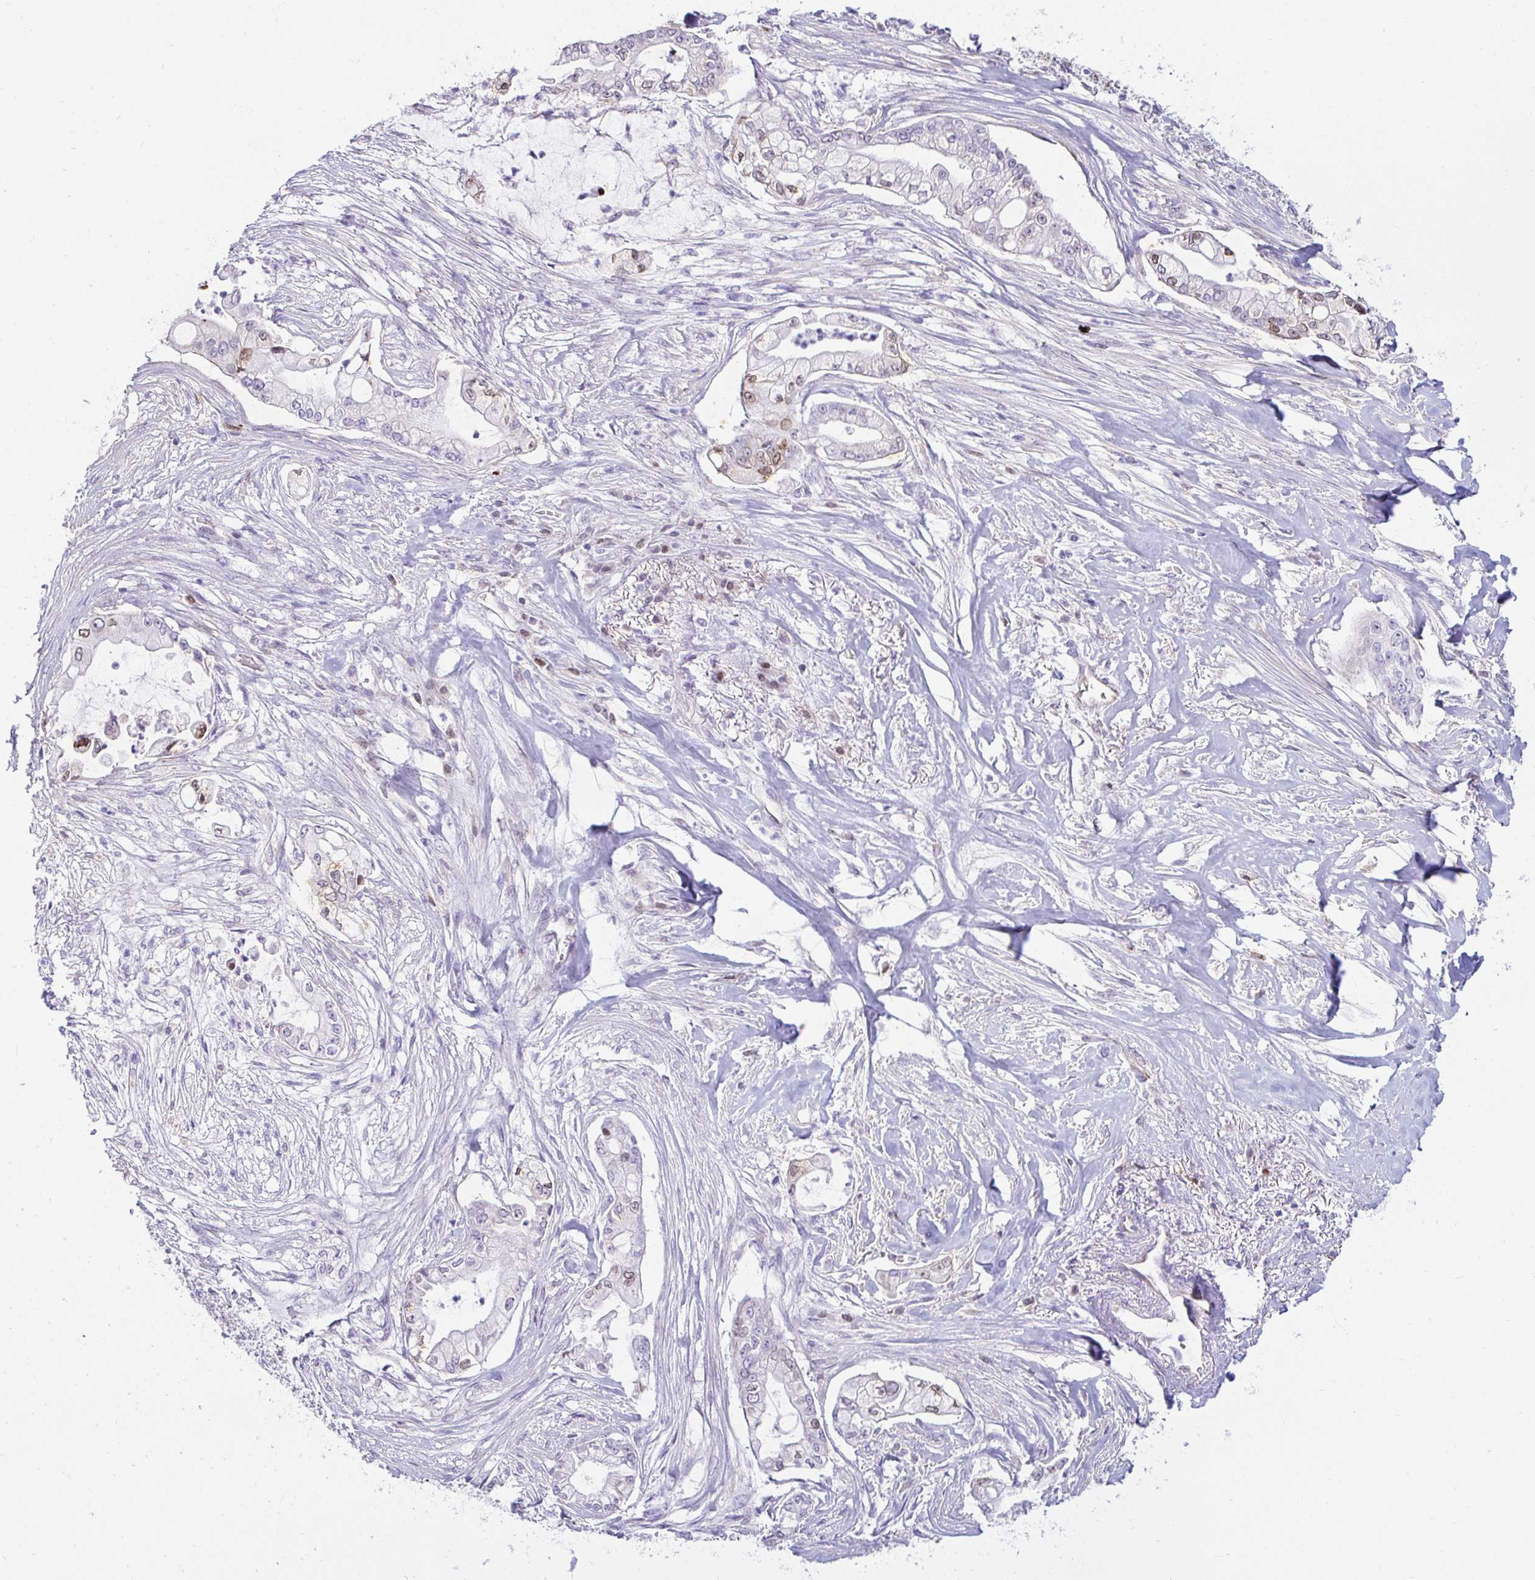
{"staining": {"intensity": "weak", "quantity": "<25%", "location": "nuclear"}, "tissue": "pancreatic cancer", "cell_type": "Tumor cells", "image_type": "cancer", "snomed": [{"axis": "morphology", "description": "Adenocarcinoma, NOS"}, {"axis": "topography", "description": "Pancreas"}], "caption": "Image shows no protein staining in tumor cells of adenocarcinoma (pancreatic) tissue.", "gene": "CAPSL", "patient": {"sex": "female", "age": 69}}